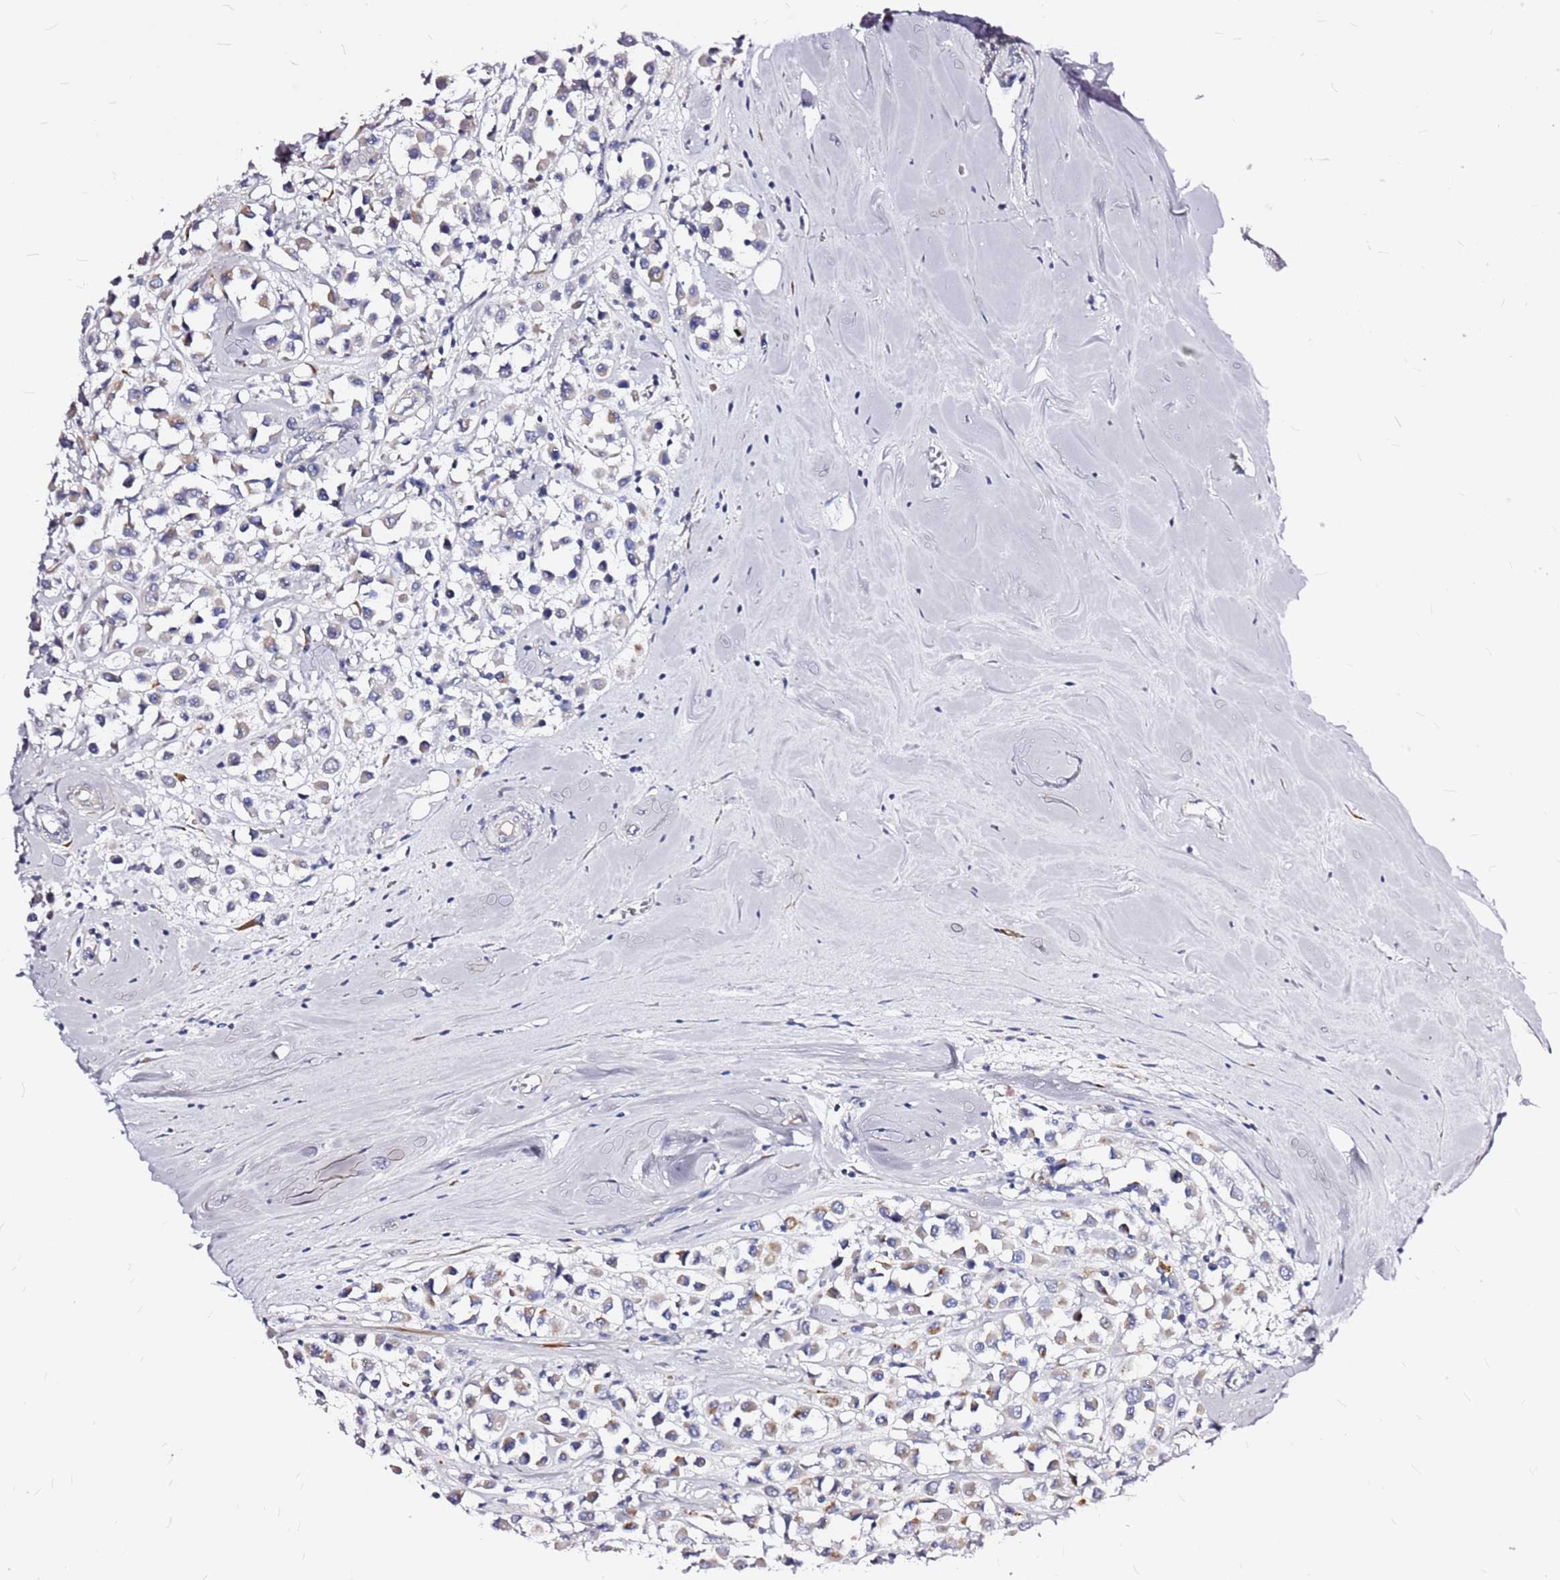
{"staining": {"intensity": "moderate", "quantity": "25%-75%", "location": "cytoplasmic/membranous"}, "tissue": "breast cancer", "cell_type": "Tumor cells", "image_type": "cancer", "snomed": [{"axis": "morphology", "description": "Duct carcinoma"}, {"axis": "topography", "description": "Breast"}], "caption": "The immunohistochemical stain shows moderate cytoplasmic/membranous expression in tumor cells of infiltrating ductal carcinoma (breast) tissue.", "gene": "CASD1", "patient": {"sex": "female", "age": 61}}